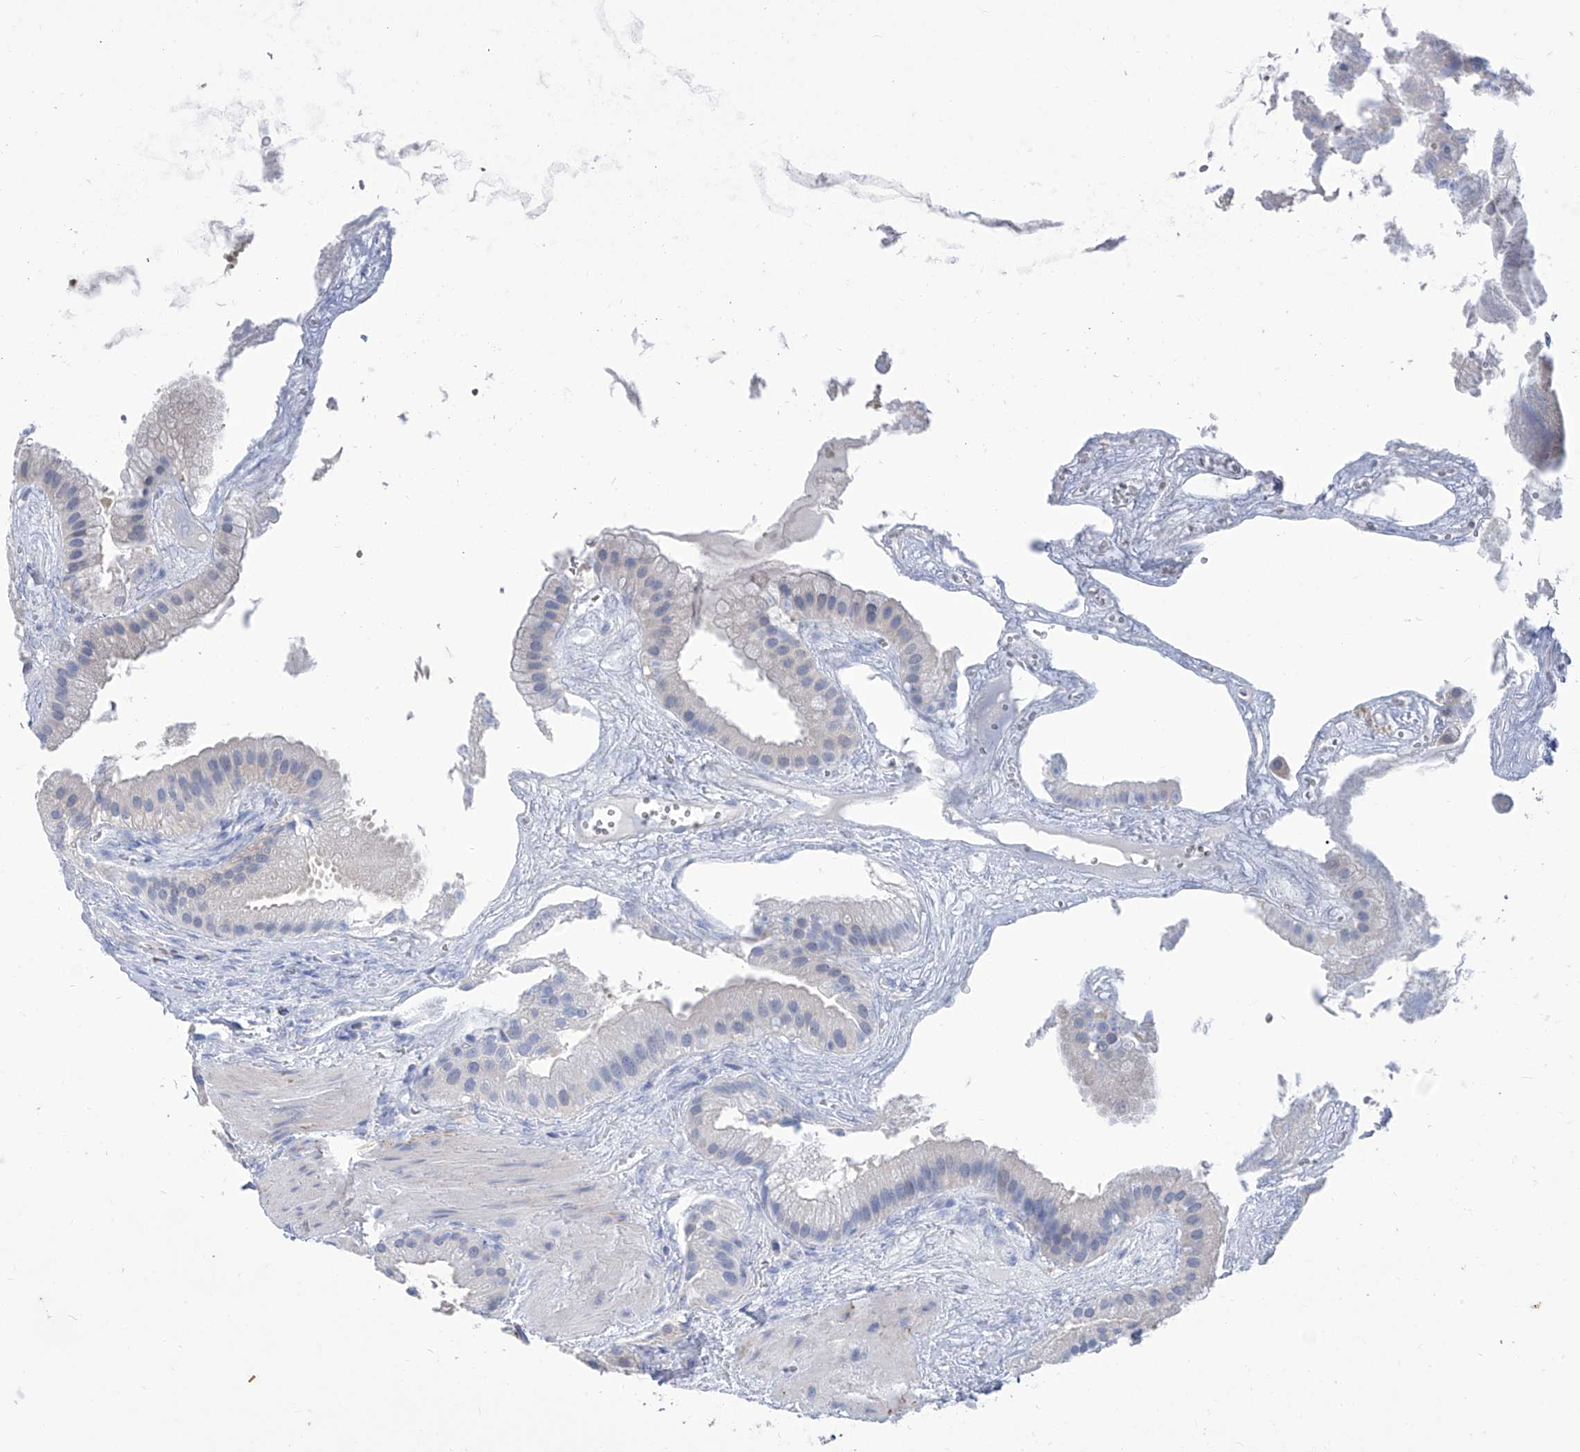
{"staining": {"intensity": "weak", "quantity": "<25%", "location": "cytoplasmic/membranous"}, "tissue": "gallbladder", "cell_type": "Glandular cells", "image_type": "normal", "snomed": [{"axis": "morphology", "description": "Normal tissue, NOS"}, {"axis": "topography", "description": "Gallbladder"}], "caption": "This histopathology image is of benign gallbladder stained with IHC to label a protein in brown with the nuclei are counter-stained blue. There is no expression in glandular cells. (DAB (3,3'-diaminobenzidine) immunohistochemistry, high magnification).", "gene": "SMS", "patient": {"sex": "male", "age": 55}}